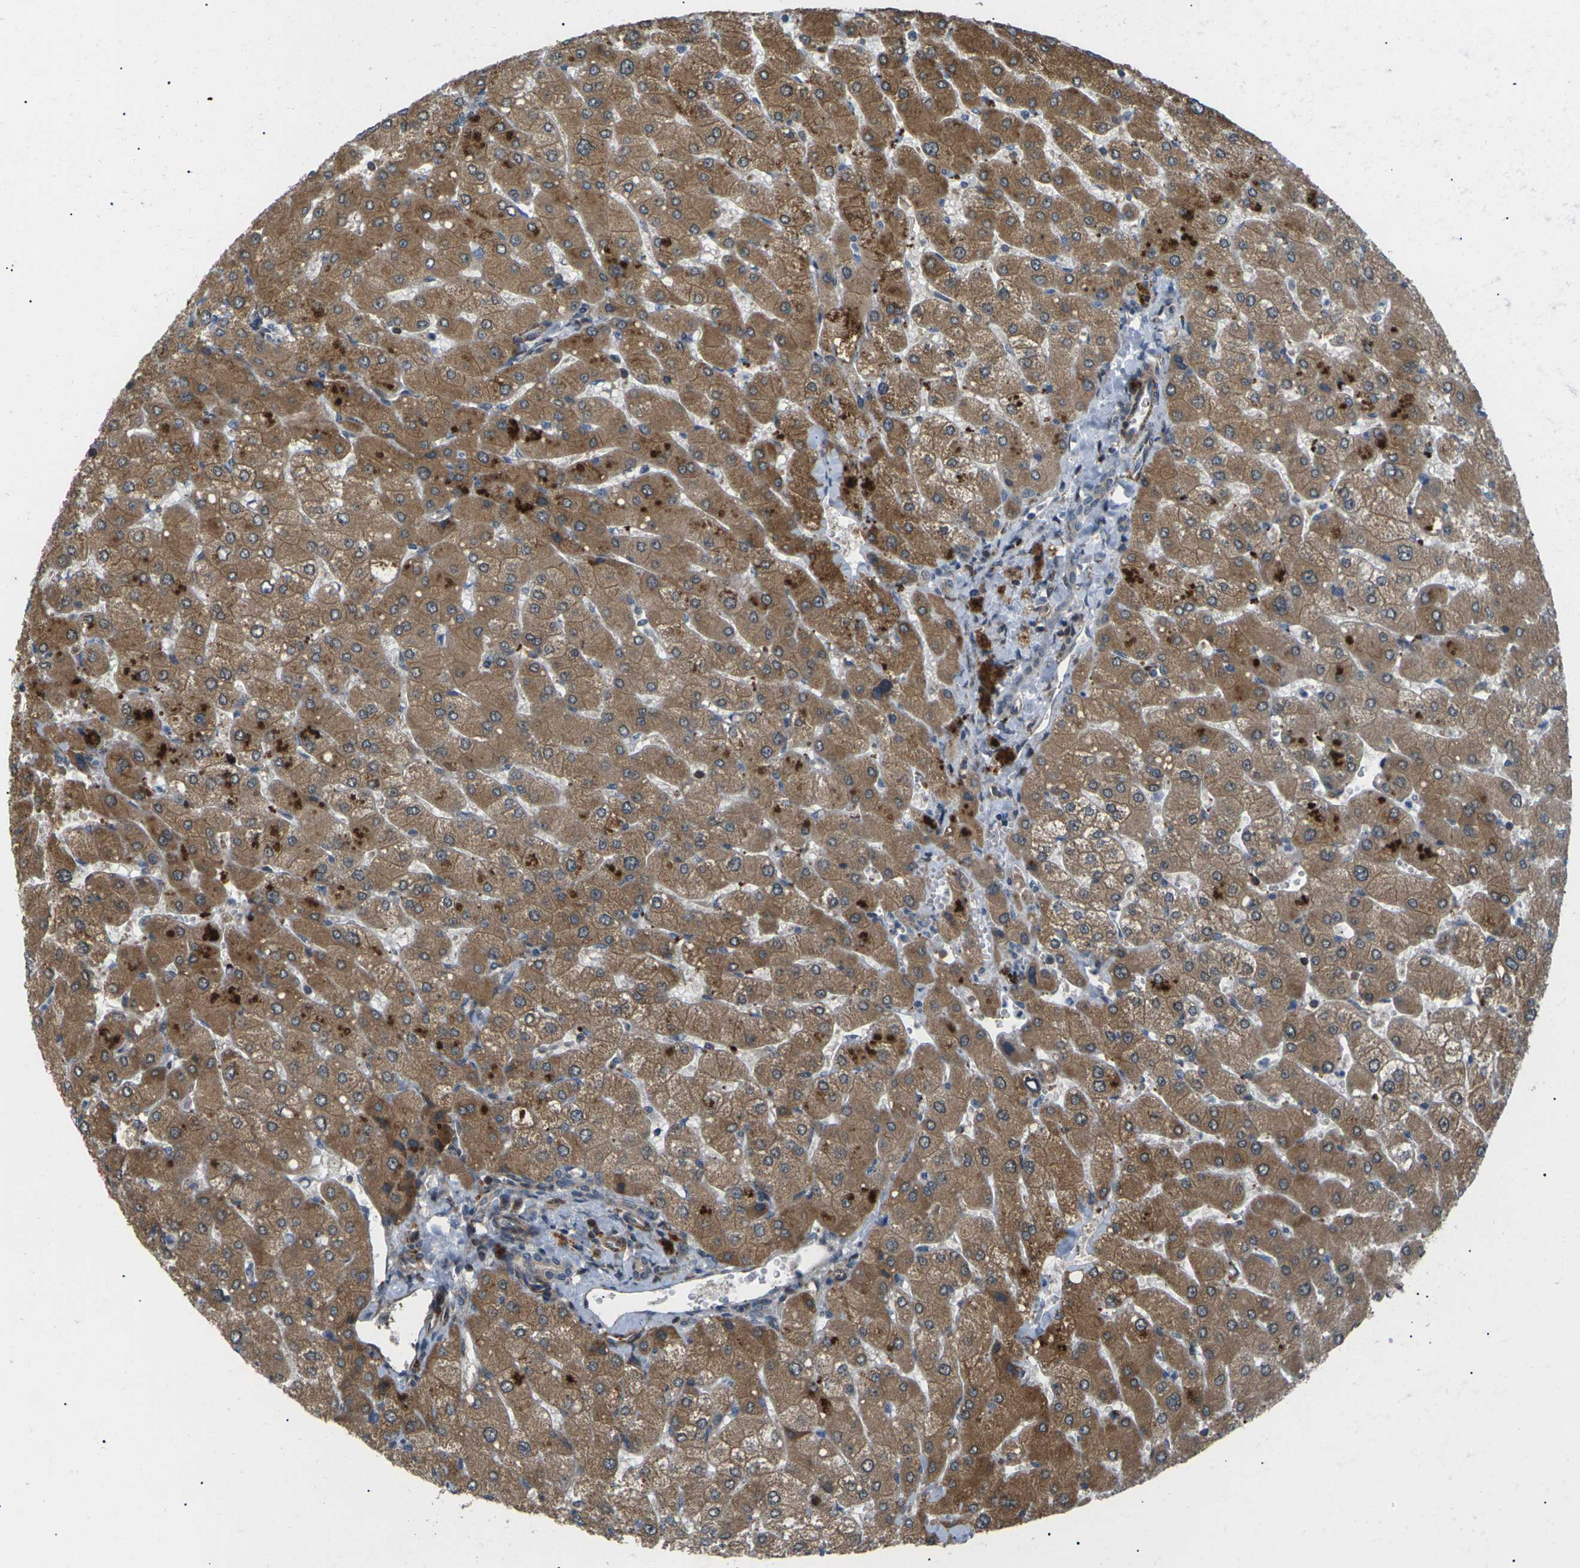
{"staining": {"intensity": "weak", "quantity": "25%-75%", "location": "cytoplasmic/membranous"}, "tissue": "liver", "cell_type": "Cholangiocytes", "image_type": "normal", "snomed": [{"axis": "morphology", "description": "Normal tissue, NOS"}, {"axis": "topography", "description": "Liver"}], "caption": "The photomicrograph displays a brown stain indicating the presence of a protein in the cytoplasmic/membranous of cholangiocytes in liver. (DAB = brown stain, brightfield microscopy at high magnification).", "gene": "RPS6KA3", "patient": {"sex": "male", "age": 55}}